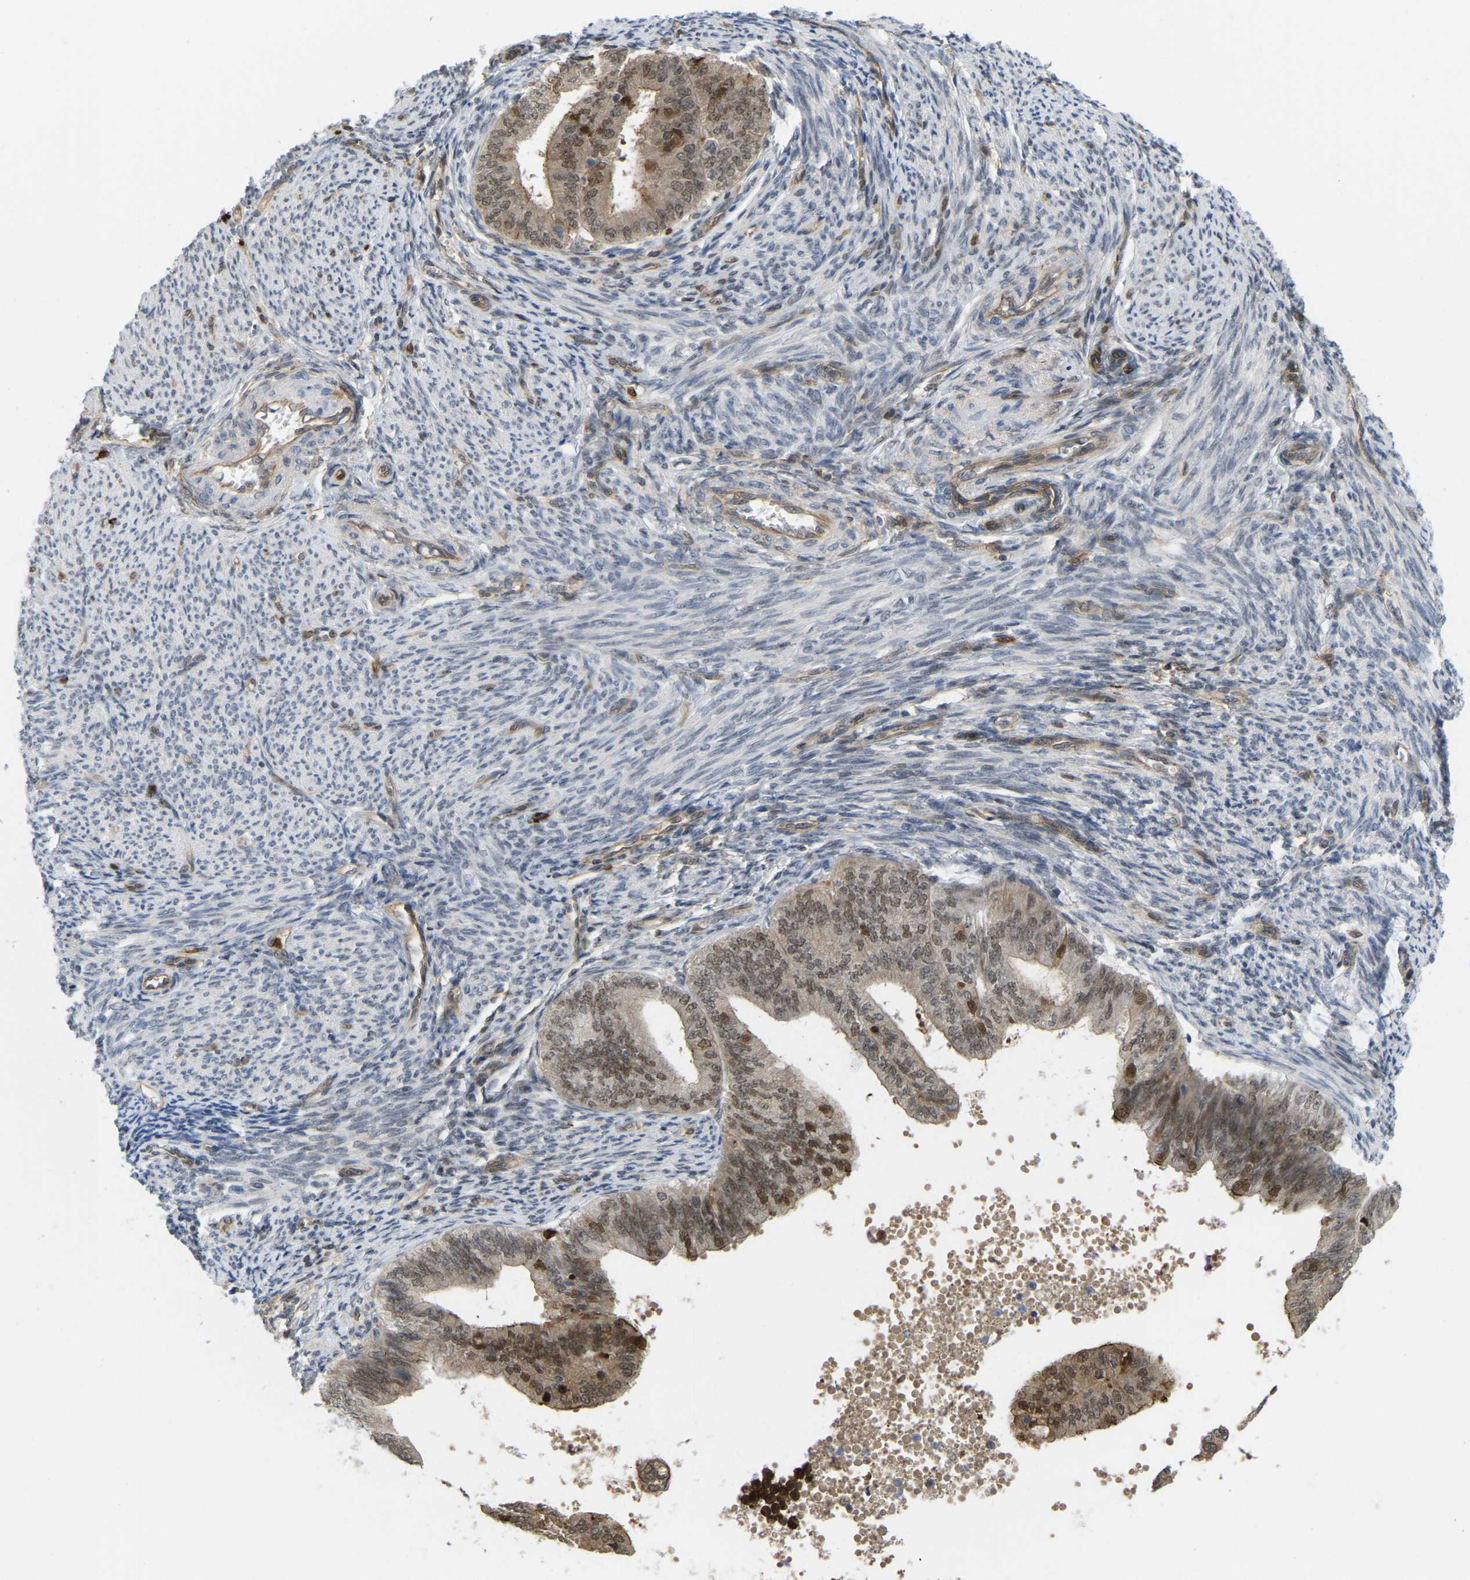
{"staining": {"intensity": "moderate", "quantity": ">75%", "location": "cytoplasmic/membranous,nuclear"}, "tissue": "endometrial cancer", "cell_type": "Tumor cells", "image_type": "cancer", "snomed": [{"axis": "morphology", "description": "Adenocarcinoma, NOS"}, {"axis": "topography", "description": "Endometrium"}], "caption": "Endometrial cancer stained with a protein marker reveals moderate staining in tumor cells.", "gene": "SERPINB5", "patient": {"sex": "female", "age": 63}}